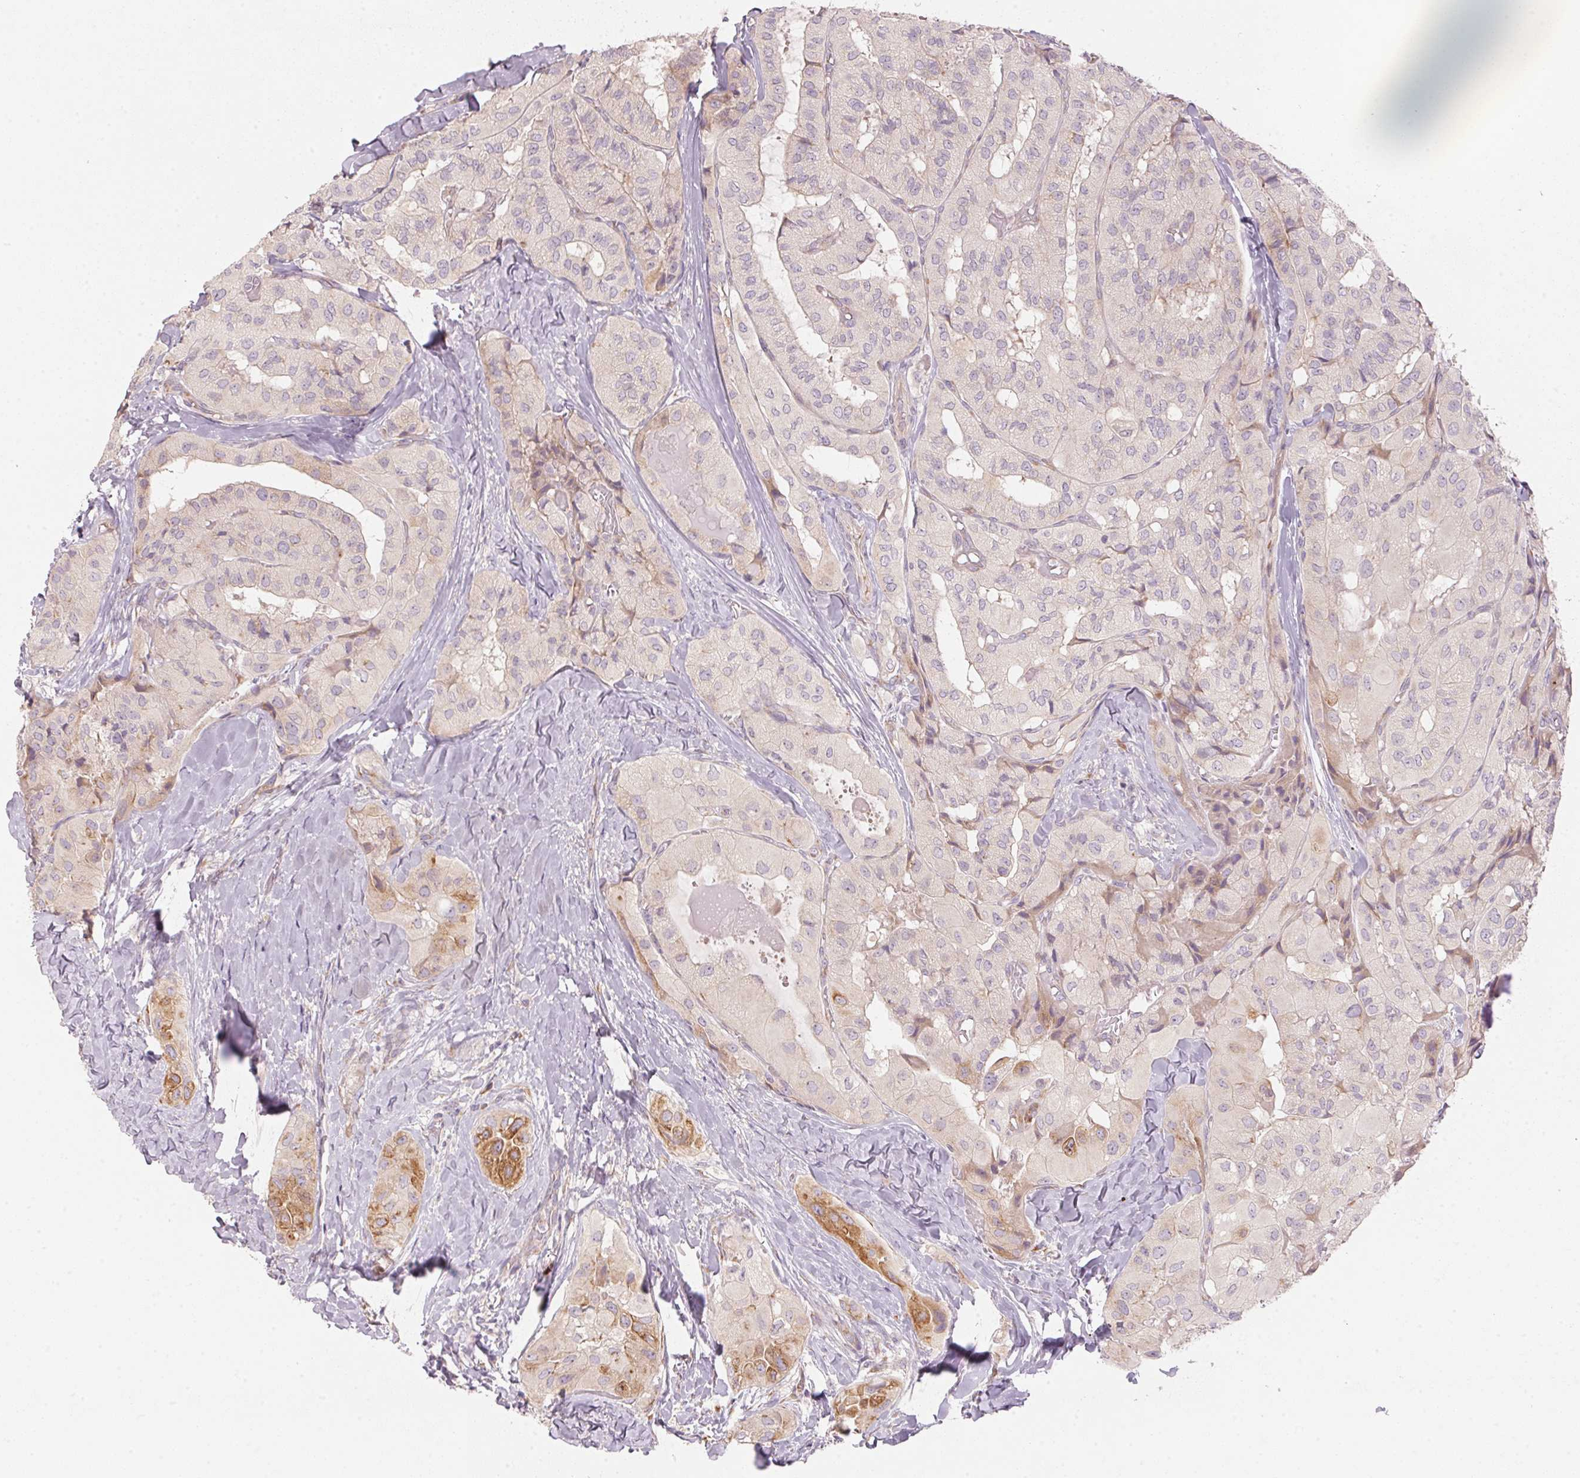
{"staining": {"intensity": "moderate", "quantity": "<25%", "location": "cytoplasmic/membranous"}, "tissue": "thyroid cancer", "cell_type": "Tumor cells", "image_type": "cancer", "snomed": [{"axis": "morphology", "description": "Normal tissue, NOS"}, {"axis": "morphology", "description": "Papillary adenocarcinoma, NOS"}, {"axis": "topography", "description": "Thyroid gland"}], "caption": "IHC micrograph of human thyroid cancer stained for a protein (brown), which displays low levels of moderate cytoplasmic/membranous expression in about <25% of tumor cells.", "gene": "BLOC1S2", "patient": {"sex": "female", "age": 59}}